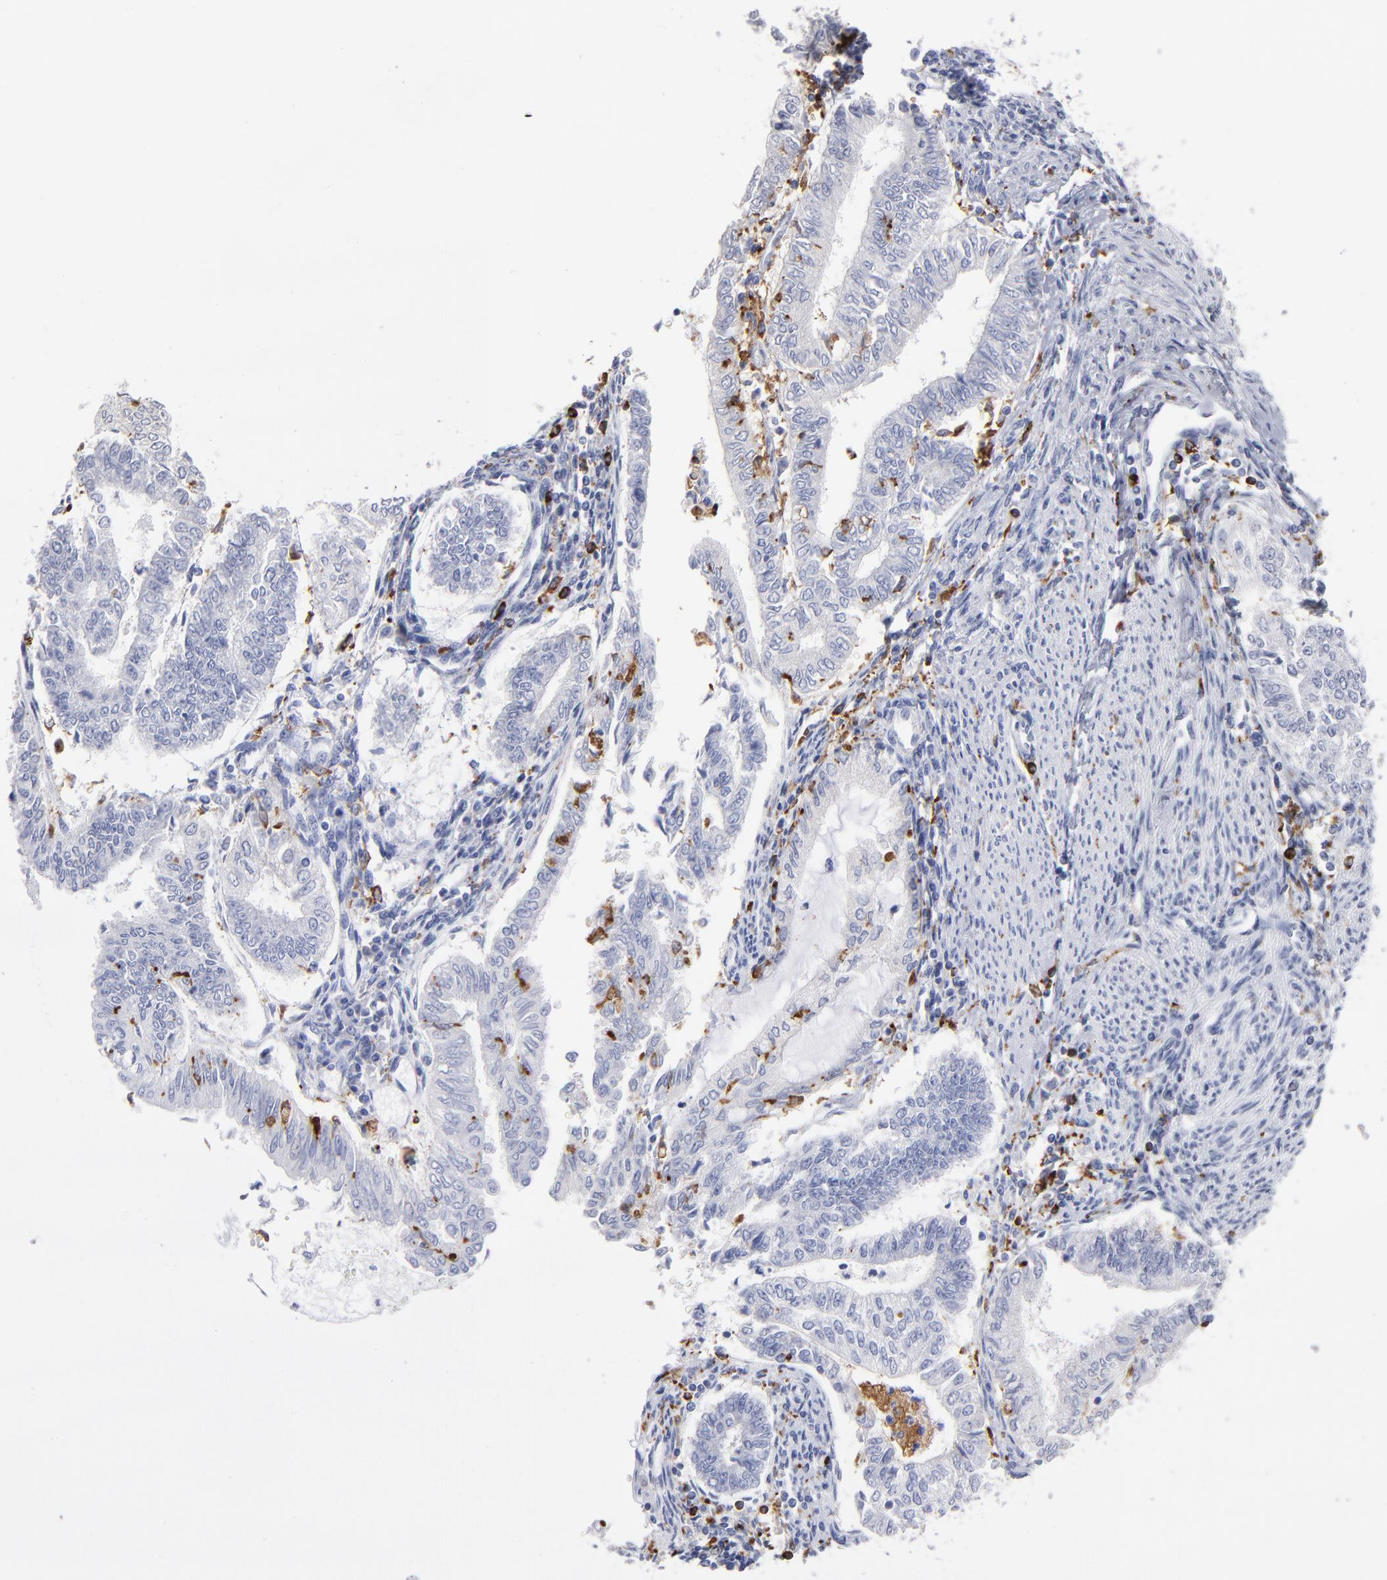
{"staining": {"intensity": "negative", "quantity": "none", "location": "none"}, "tissue": "endometrial cancer", "cell_type": "Tumor cells", "image_type": "cancer", "snomed": [{"axis": "morphology", "description": "Adenocarcinoma, NOS"}, {"axis": "topography", "description": "Endometrium"}], "caption": "High power microscopy photomicrograph of an immunohistochemistry (IHC) image of adenocarcinoma (endometrial), revealing no significant staining in tumor cells. Nuclei are stained in blue.", "gene": "CD180", "patient": {"sex": "female", "age": 66}}